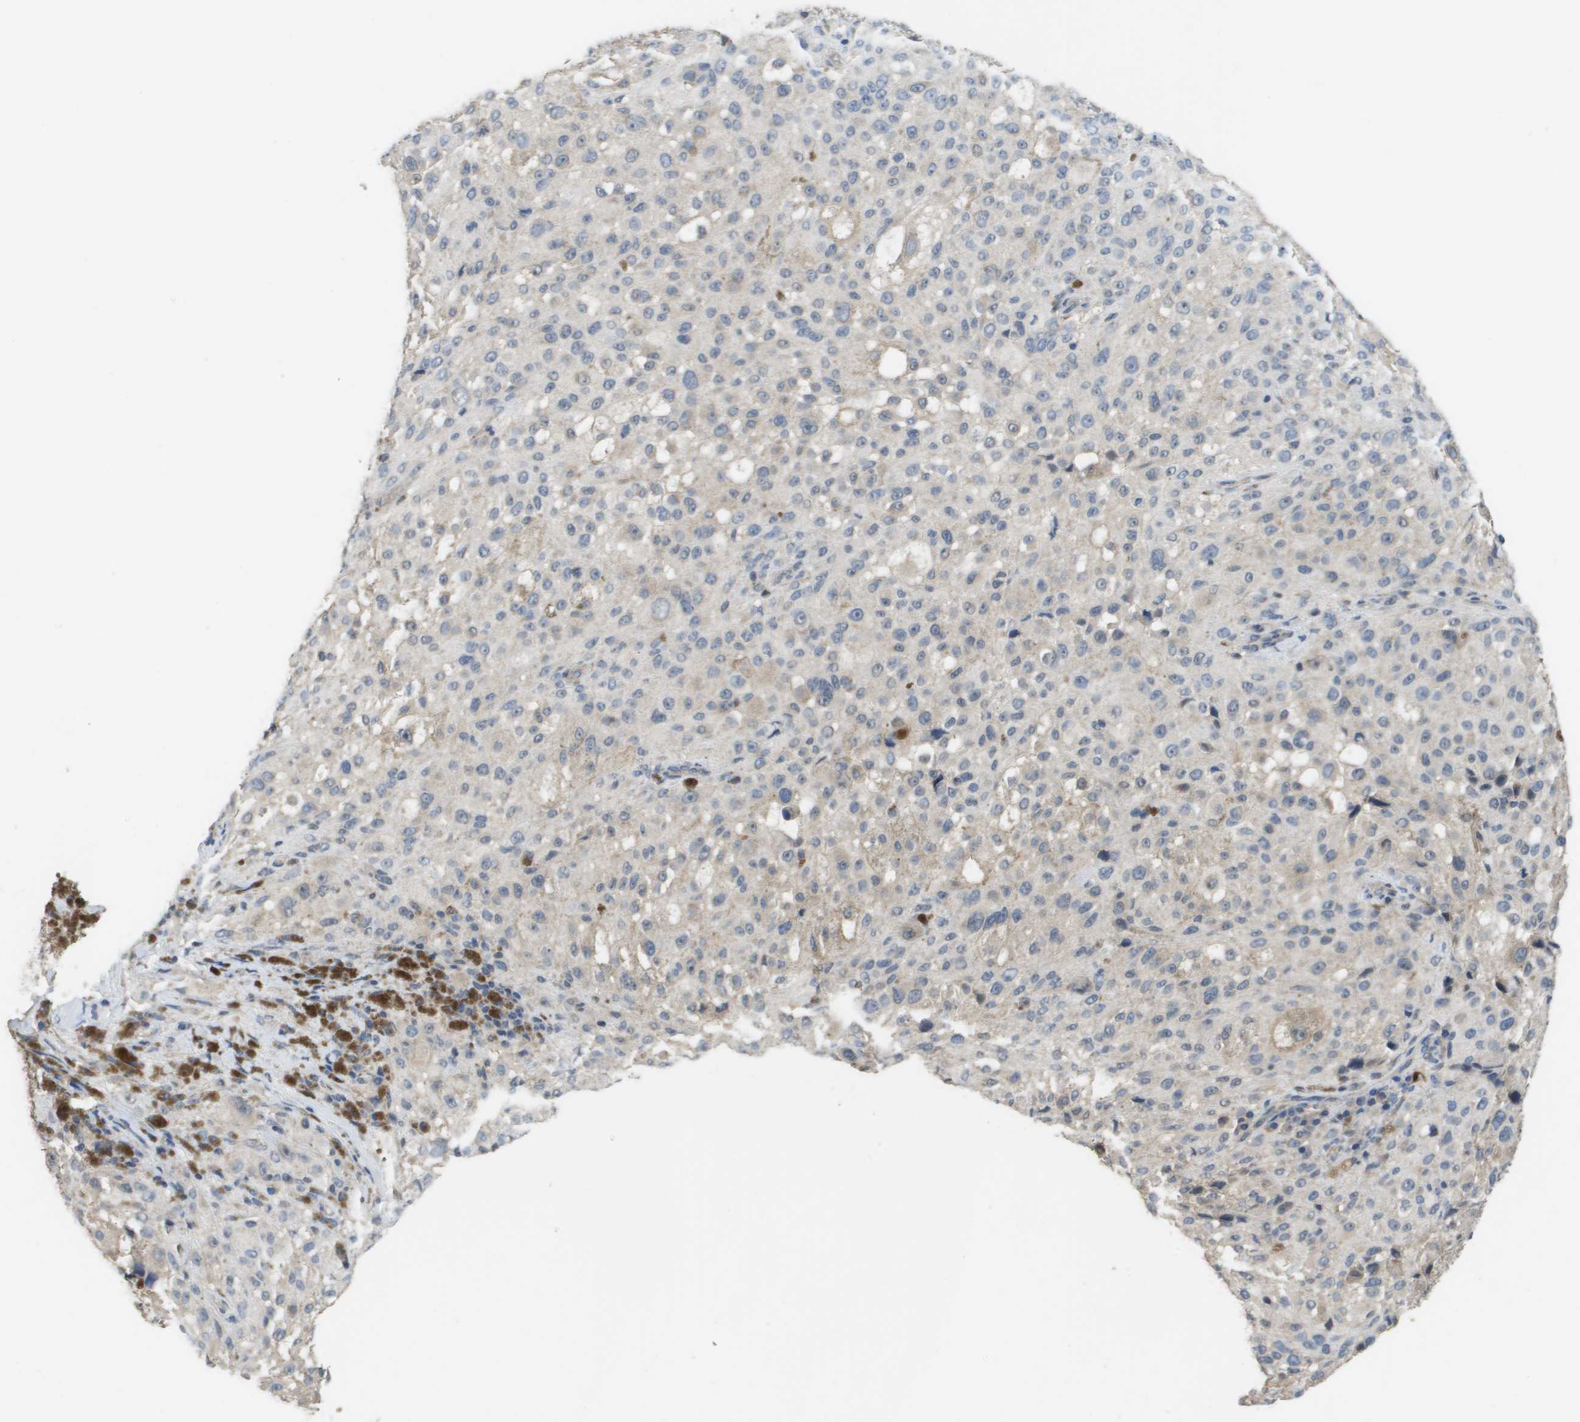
{"staining": {"intensity": "negative", "quantity": "none", "location": "none"}, "tissue": "melanoma", "cell_type": "Tumor cells", "image_type": "cancer", "snomed": [{"axis": "morphology", "description": "Necrosis, NOS"}, {"axis": "morphology", "description": "Malignant melanoma, NOS"}, {"axis": "topography", "description": "Skin"}], "caption": "The micrograph shows no significant staining in tumor cells of melanoma.", "gene": "RAB27B", "patient": {"sex": "female", "age": 87}}